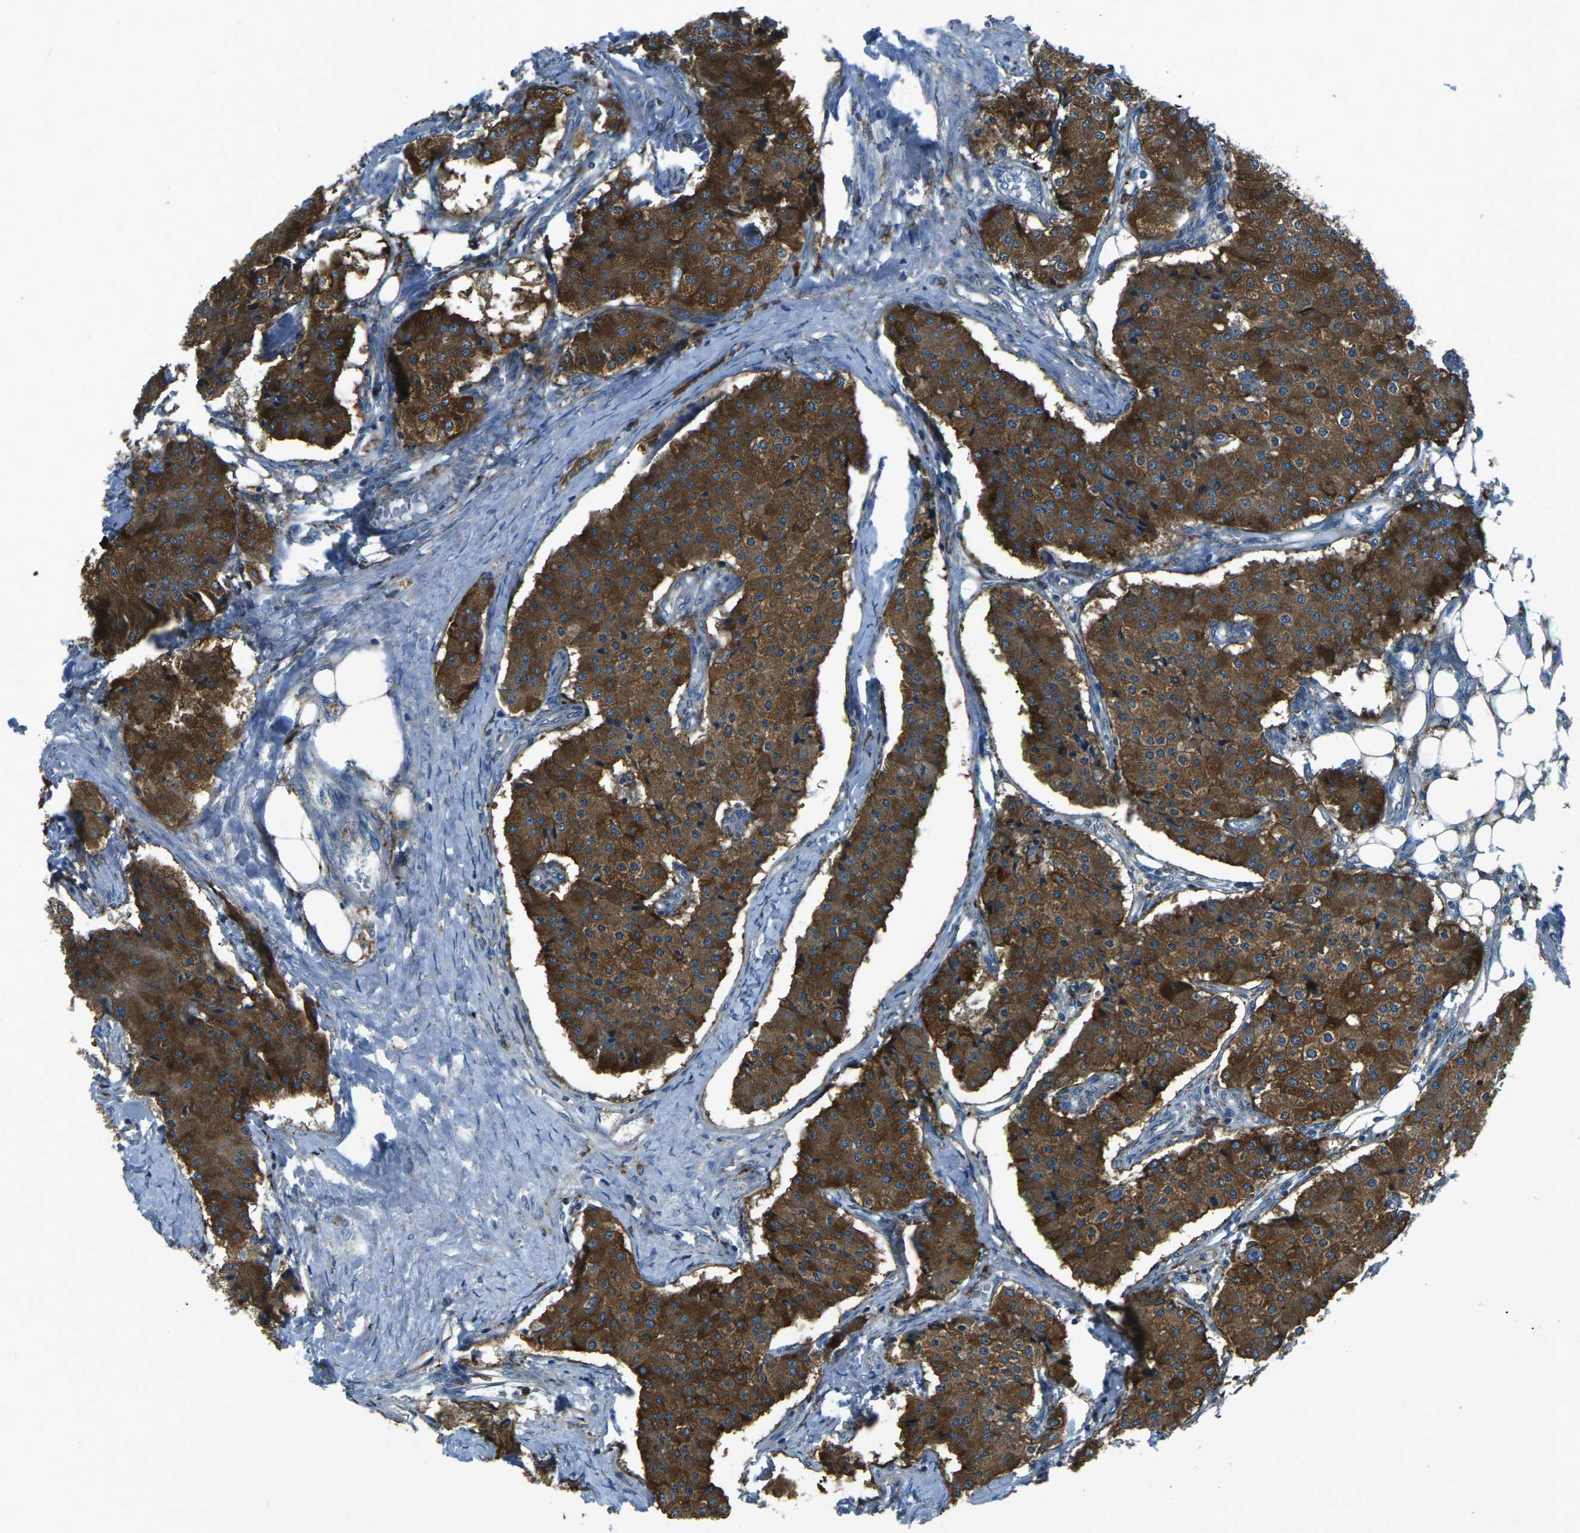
{"staining": {"intensity": "strong", "quantity": ">75%", "location": "cytoplasmic/membranous"}, "tissue": "carcinoid", "cell_type": "Tumor cells", "image_type": "cancer", "snomed": [{"axis": "morphology", "description": "Carcinoid, malignant, NOS"}, {"axis": "topography", "description": "Colon"}], "caption": "Protein expression analysis of human carcinoid reveals strong cytoplasmic/membranous positivity in approximately >75% of tumor cells.", "gene": "CDK17", "patient": {"sex": "female", "age": 52}}